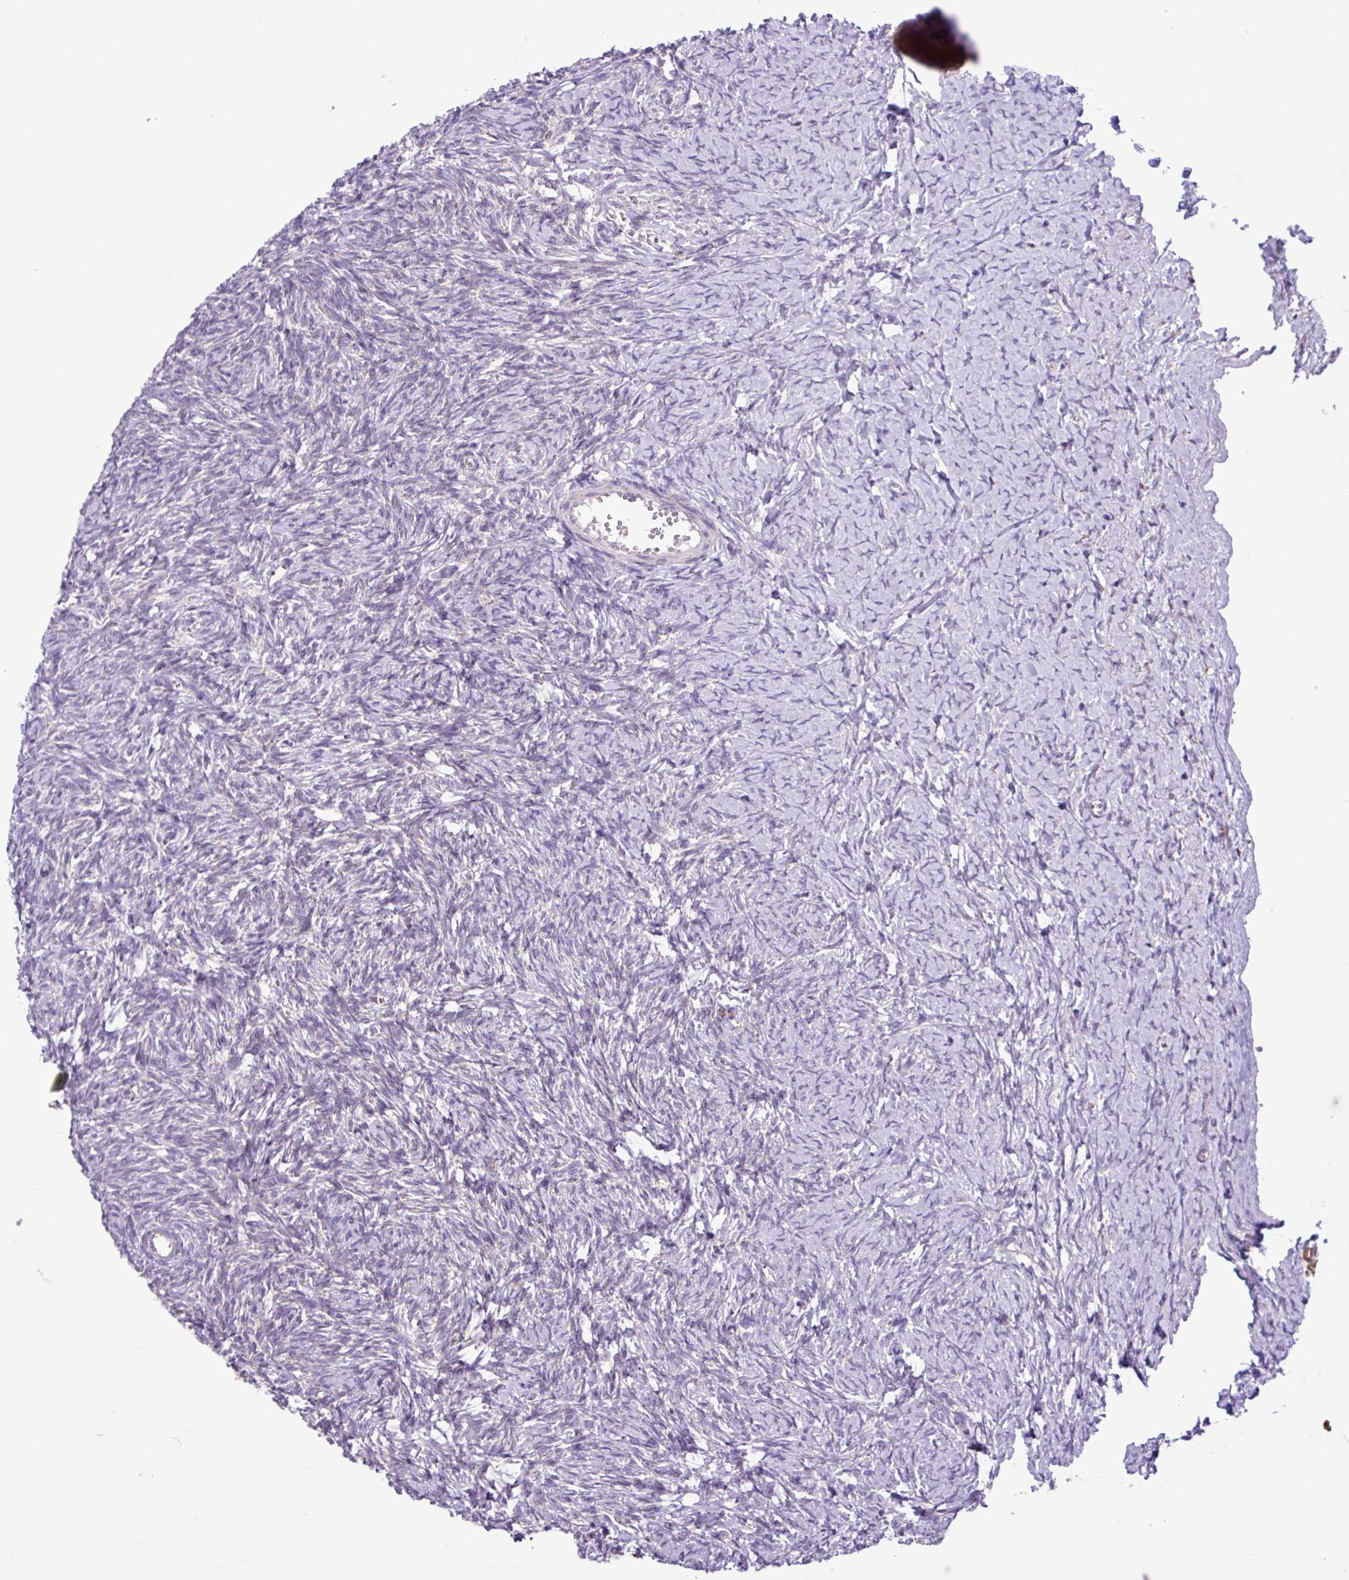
{"staining": {"intensity": "negative", "quantity": "none", "location": "none"}, "tissue": "ovary", "cell_type": "Ovarian stroma cells", "image_type": "normal", "snomed": [{"axis": "morphology", "description": "Normal tissue, NOS"}, {"axis": "topography", "description": "Ovary"}], "caption": "Human ovary stained for a protein using immunohistochemistry demonstrates no expression in ovarian stroma cells.", "gene": "SGPP1", "patient": {"sex": "female", "age": 39}}